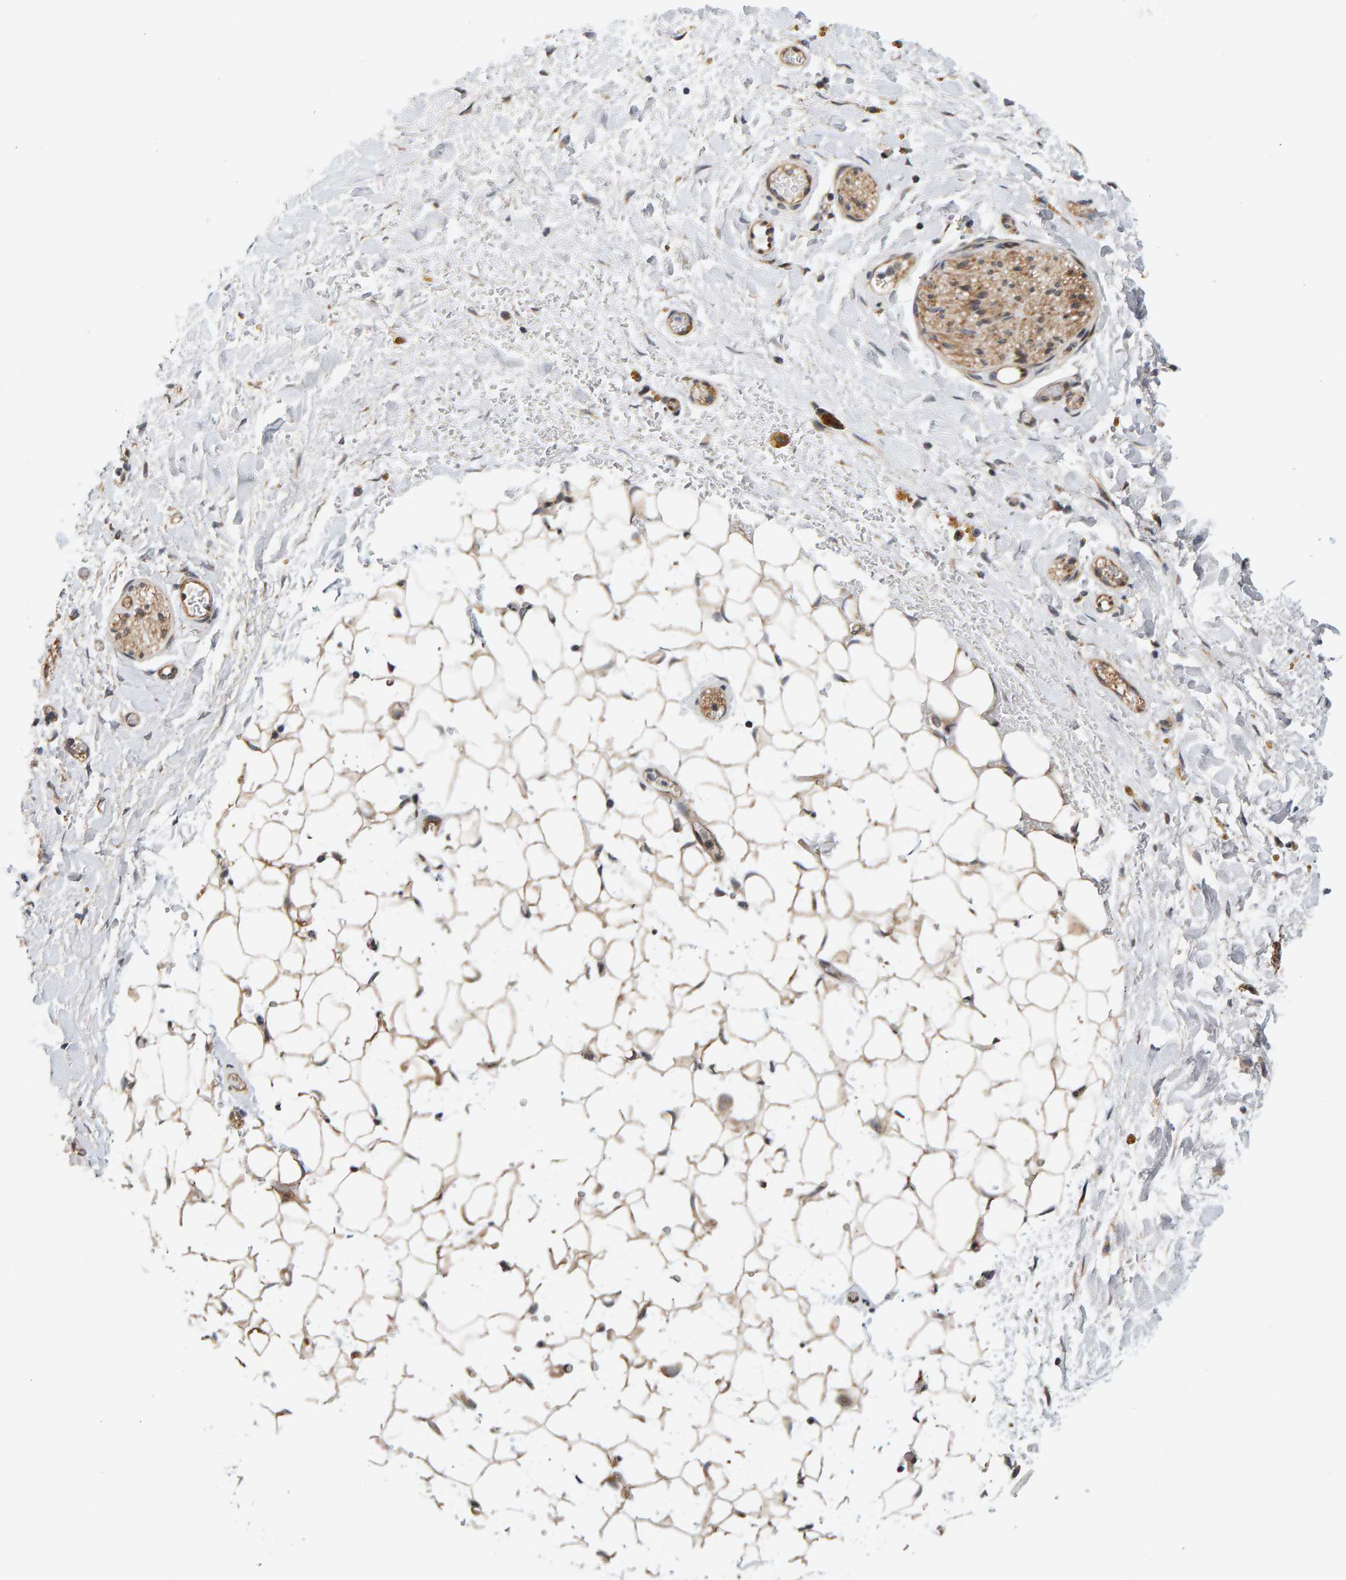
{"staining": {"intensity": "moderate", "quantity": "25%-75%", "location": "cytoplasmic/membranous"}, "tissue": "adipose tissue", "cell_type": "Adipocytes", "image_type": "normal", "snomed": [{"axis": "morphology", "description": "Normal tissue, NOS"}, {"axis": "topography", "description": "Kidney"}, {"axis": "topography", "description": "Peripheral nerve tissue"}], "caption": "Adipocytes display medium levels of moderate cytoplasmic/membranous staining in approximately 25%-75% of cells in unremarkable human adipose tissue. (DAB IHC, brown staining for protein, blue staining for nuclei).", "gene": "BAHCC1", "patient": {"sex": "male", "age": 7}}